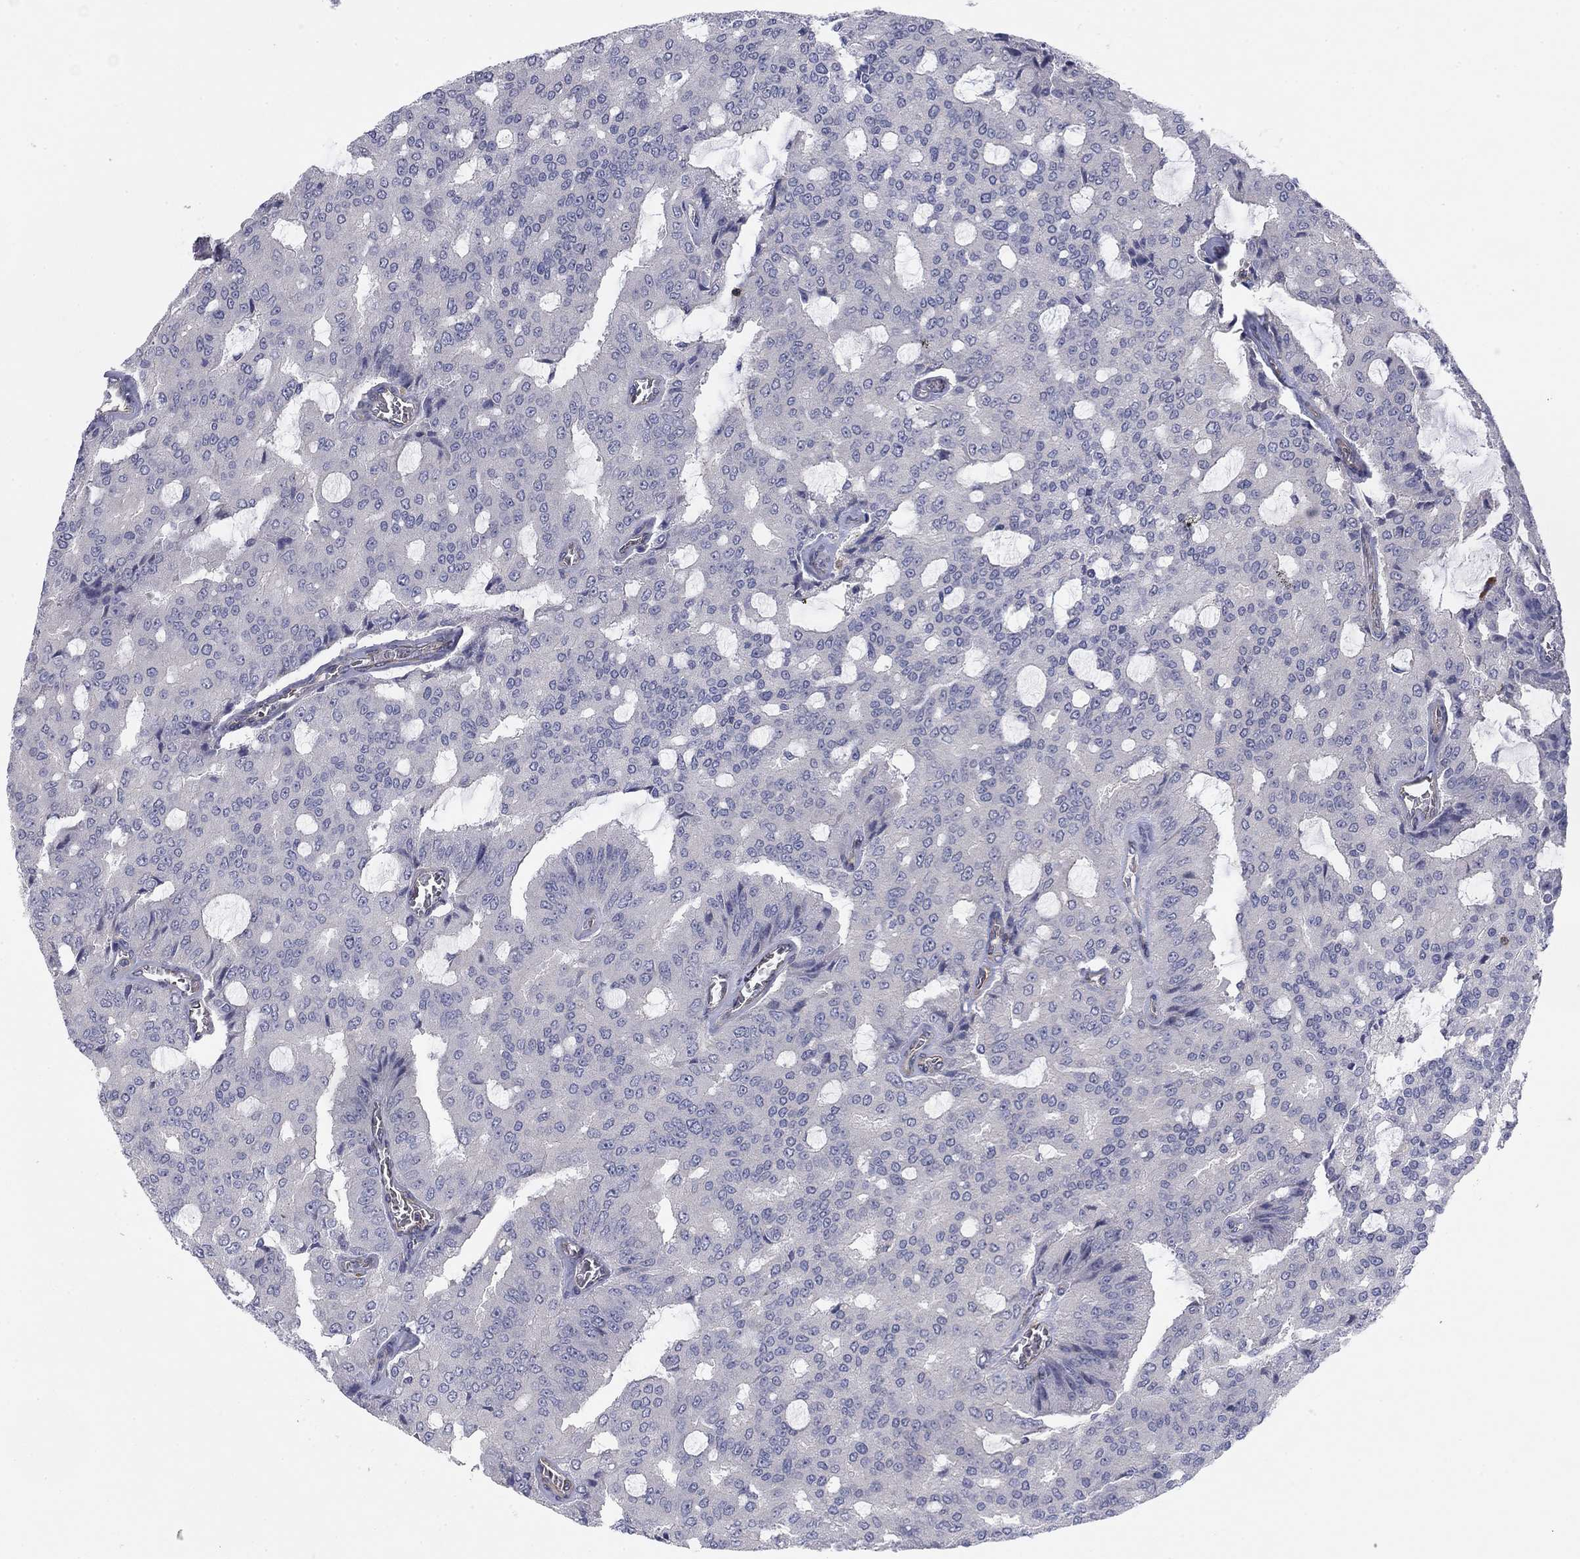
{"staining": {"intensity": "negative", "quantity": "none", "location": "none"}, "tissue": "prostate cancer", "cell_type": "Tumor cells", "image_type": "cancer", "snomed": [{"axis": "morphology", "description": "Adenocarcinoma, NOS"}, {"axis": "topography", "description": "Prostate and seminal vesicle, NOS"}, {"axis": "topography", "description": "Prostate"}], "caption": "High power microscopy photomicrograph of an immunohistochemistry micrograph of adenocarcinoma (prostate), revealing no significant staining in tumor cells.", "gene": "PSD4", "patient": {"sex": "male", "age": 67}}